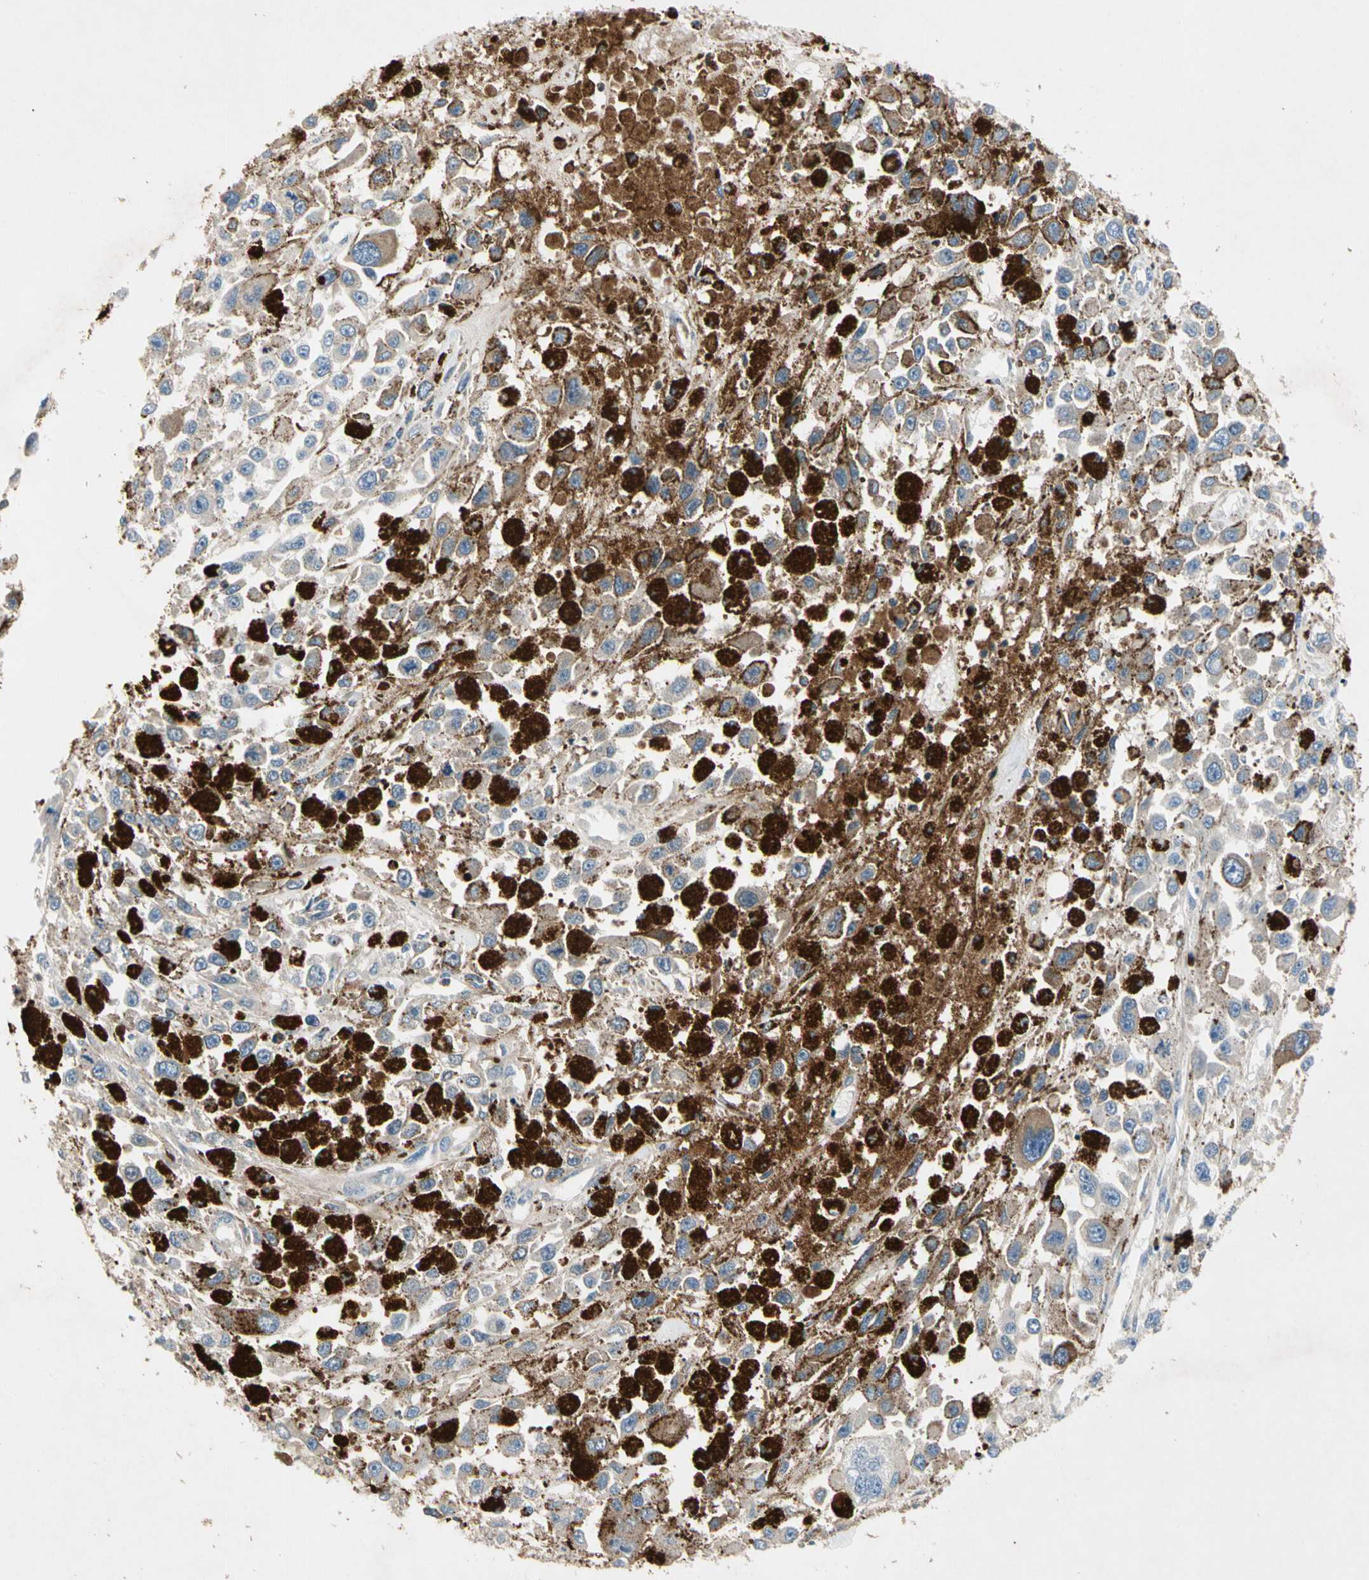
{"staining": {"intensity": "negative", "quantity": "none", "location": "none"}, "tissue": "melanoma", "cell_type": "Tumor cells", "image_type": "cancer", "snomed": [{"axis": "morphology", "description": "Malignant melanoma, Metastatic site"}, {"axis": "topography", "description": "Lymph node"}], "caption": "This is a image of immunohistochemistry (IHC) staining of malignant melanoma (metastatic site), which shows no expression in tumor cells.", "gene": "CRTAC1", "patient": {"sex": "male", "age": 59}}